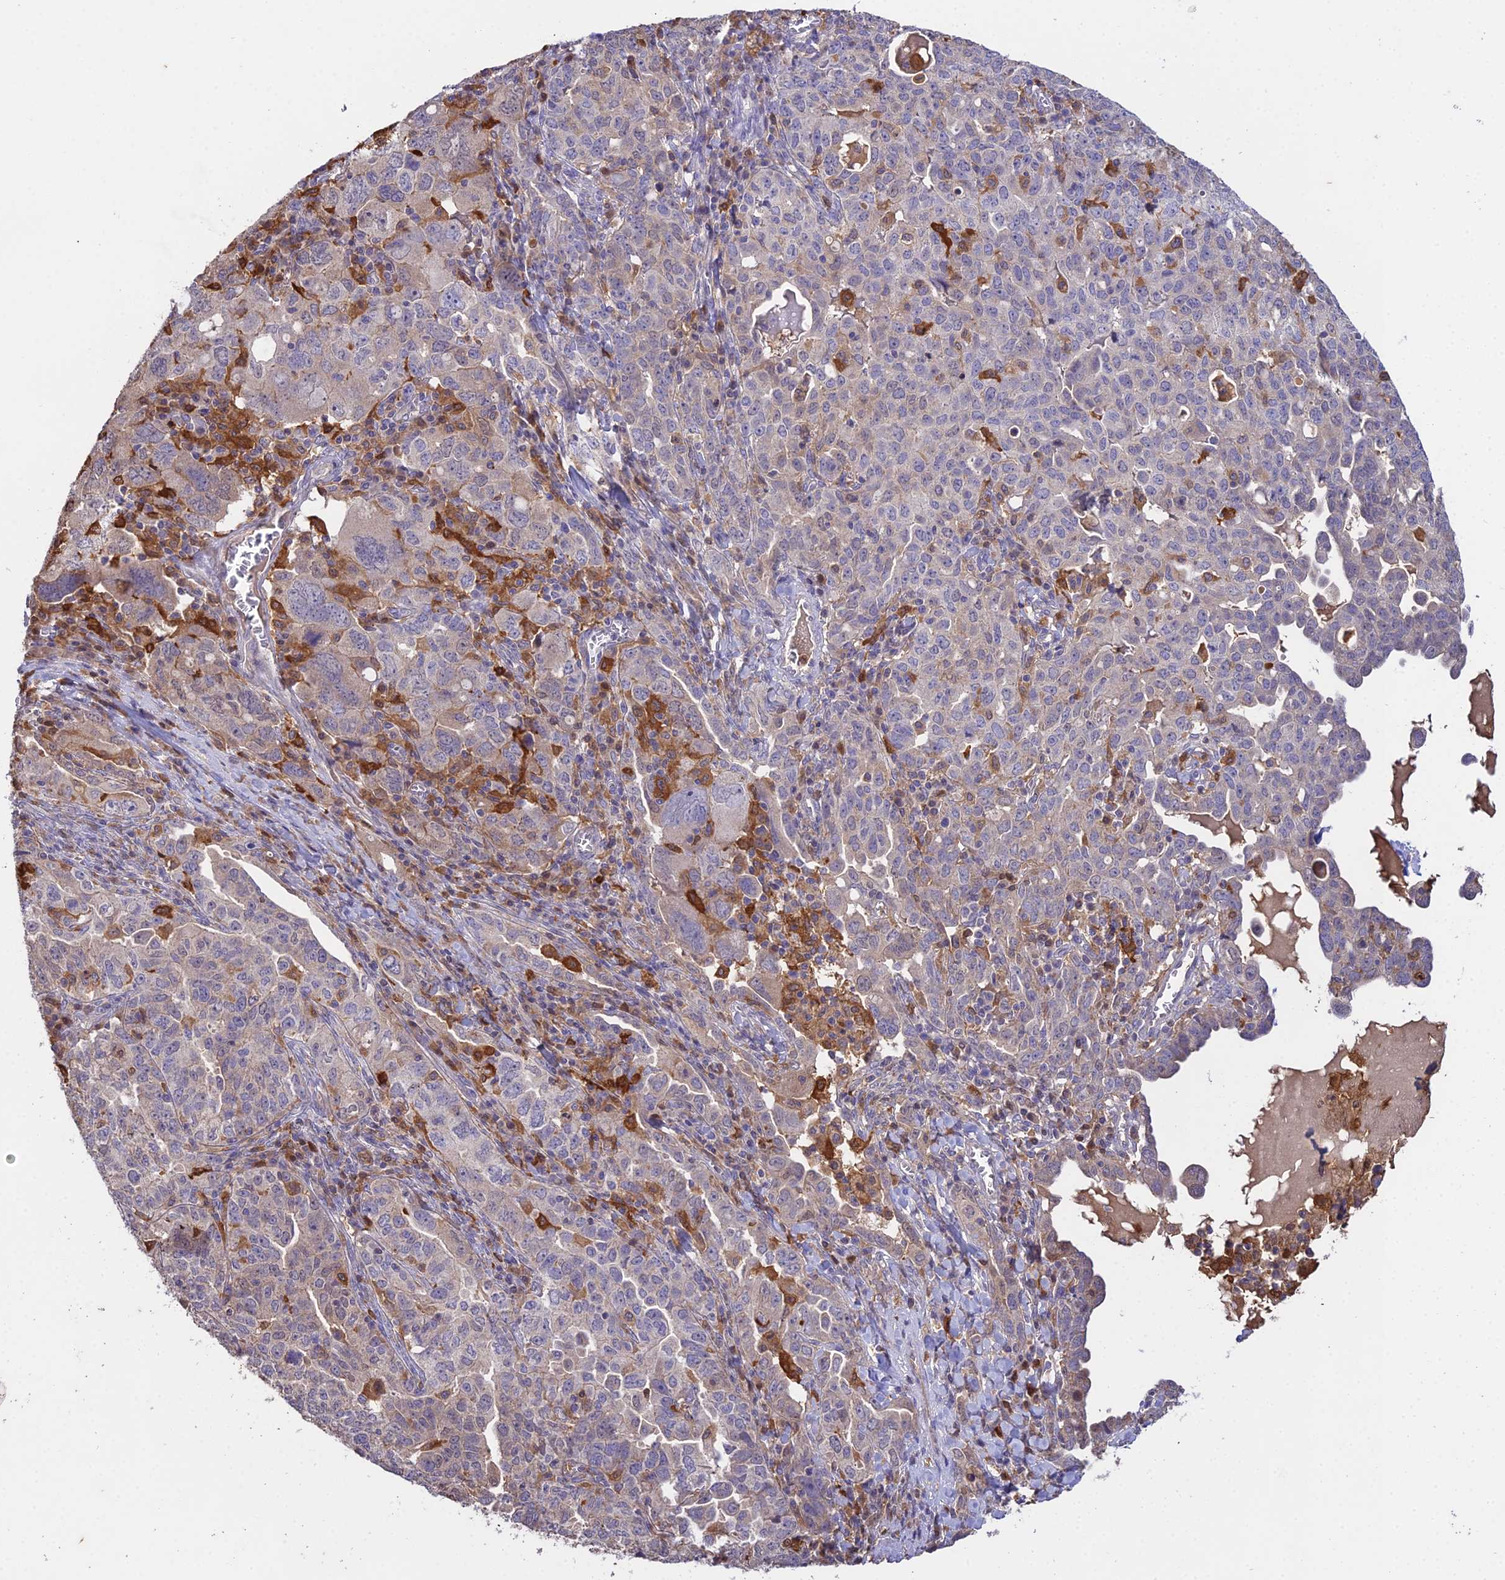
{"staining": {"intensity": "negative", "quantity": "none", "location": "none"}, "tissue": "ovarian cancer", "cell_type": "Tumor cells", "image_type": "cancer", "snomed": [{"axis": "morphology", "description": "Carcinoma, endometroid"}, {"axis": "topography", "description": "Ovary"}], "caption": "DAB immunohistochemical staining of ovarian endometroid carcinoma displays no significant expression in tumor cells.", "gene": "FBP1", "patient": {"sex": "female", "age": 62}}